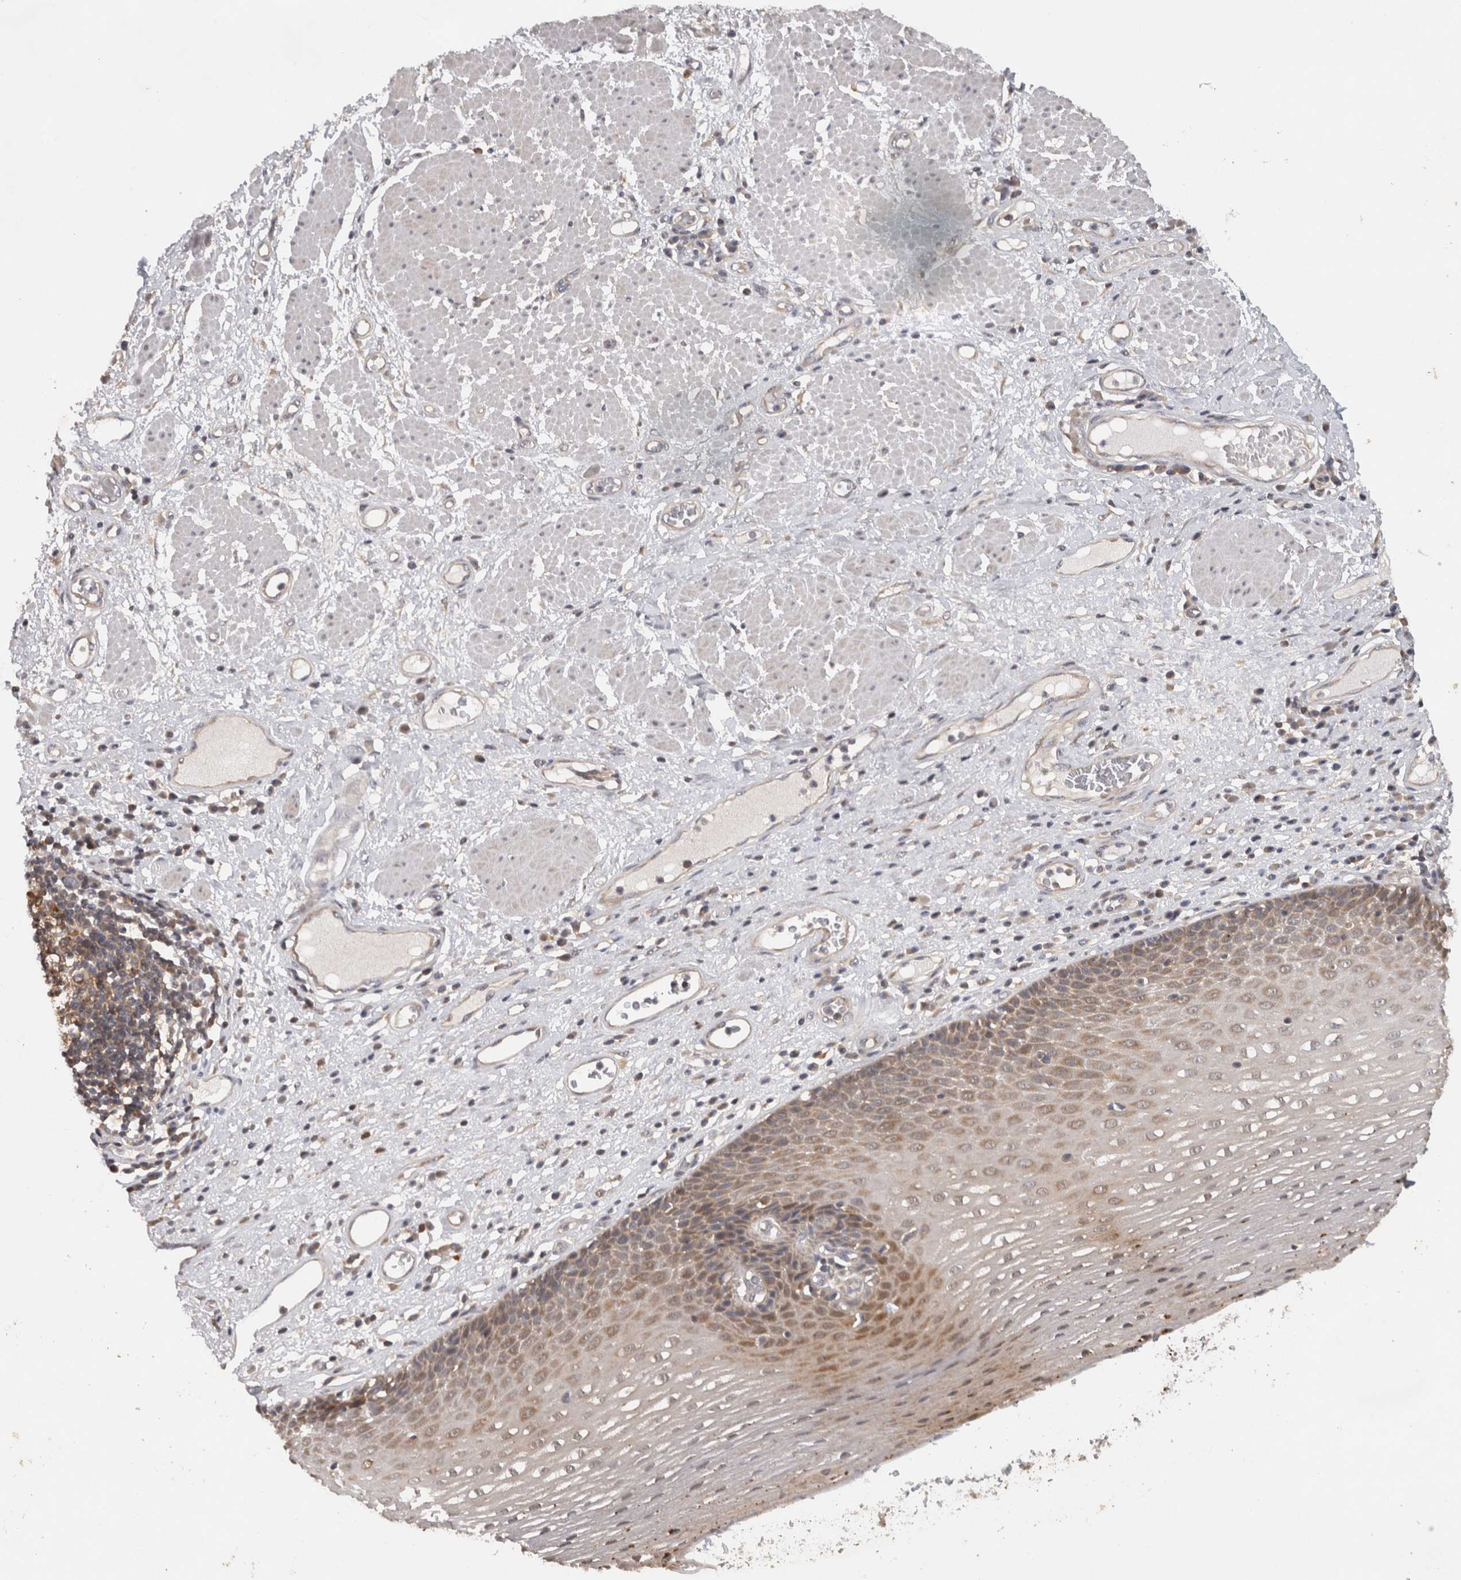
{"staining": {"intensity": "moderate", "quantity": ">75%", "location": "cytoplasmic/membranous"}, "tissue": "esophagus", "cell_type": "Squamous epithelial cells", "image_type": "normal", "snomed": [{"axis": "morphology", "description": "Normal tissue, NOS"}, {"axis": "morphology", "description": "Adenocarcinoma, NOS"}, {"axis": "topography", "description": "Esophagus"}], "caption": "Immunohistochemistry (IHC) (DAB) staining of unremarkable esophagus exhibits moderate cytoplasmic/membranous protein positivity in approximately >75% of squamous epithelial cells.", "gene": "ACAT2", "patient": {"sex": "male", "age": 62}}